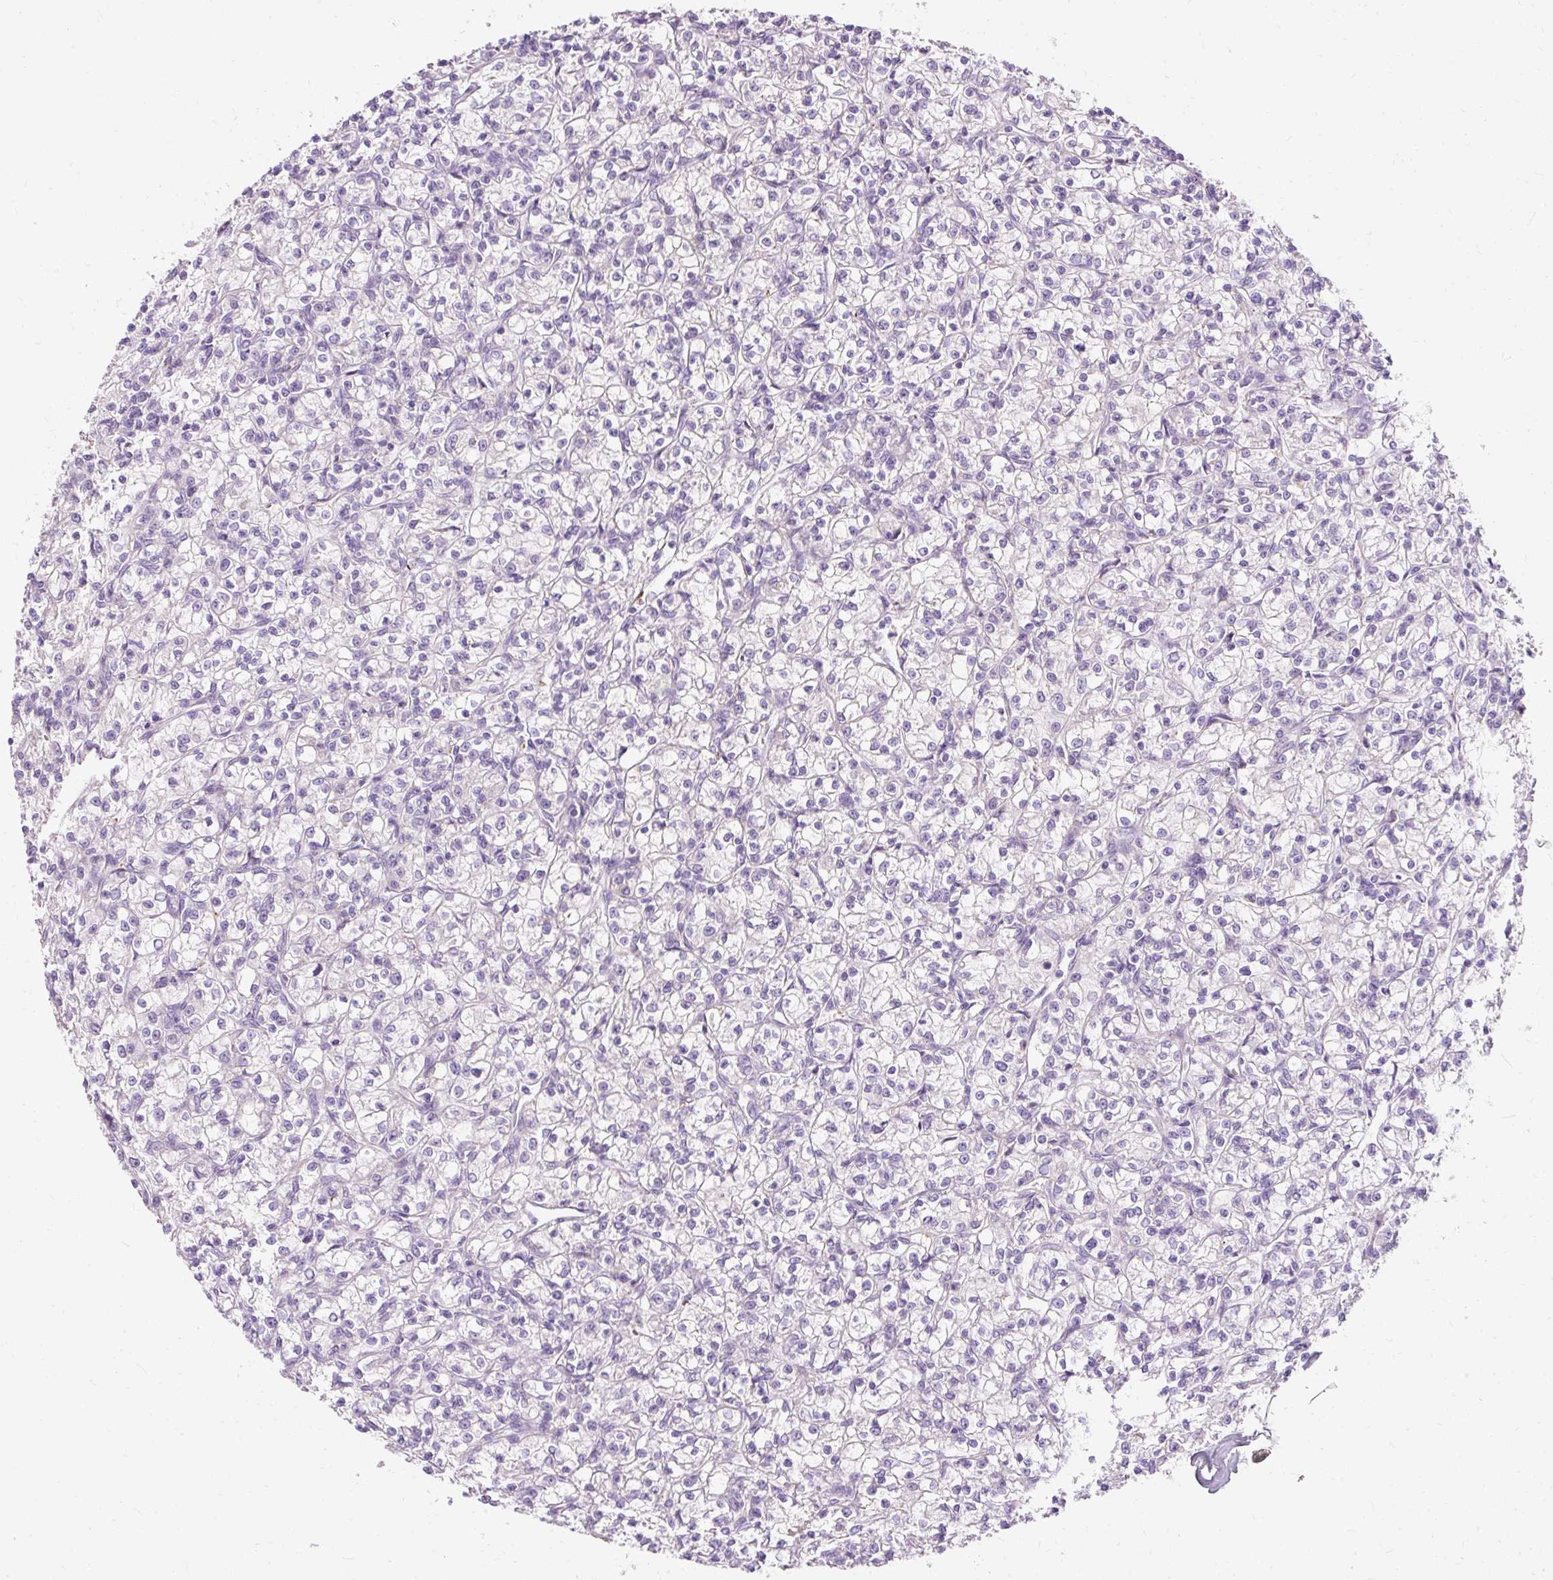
{"staining": {"intensity": "negative", "quantity": "none", "location": "none"}, "tissue": "renal cancer", "cell_type": "Tumor cells", "image_type": "cancer", "snomed": [{"axis": "morphology", "description": "Adenocarcinoma, NOS"}, {"axis": "topography", "description": "Kidney"}], "caption": "There is no significant positivity in tumor cells of renal adenocarcinoma. The staining is performed using DAB (3,3'-diaminobenzidine) brown chromogen with nuclei counter-stained in using hematoxylin.", "gene": "CLDN25", "patient": {"sex": "female", "age": 59}}